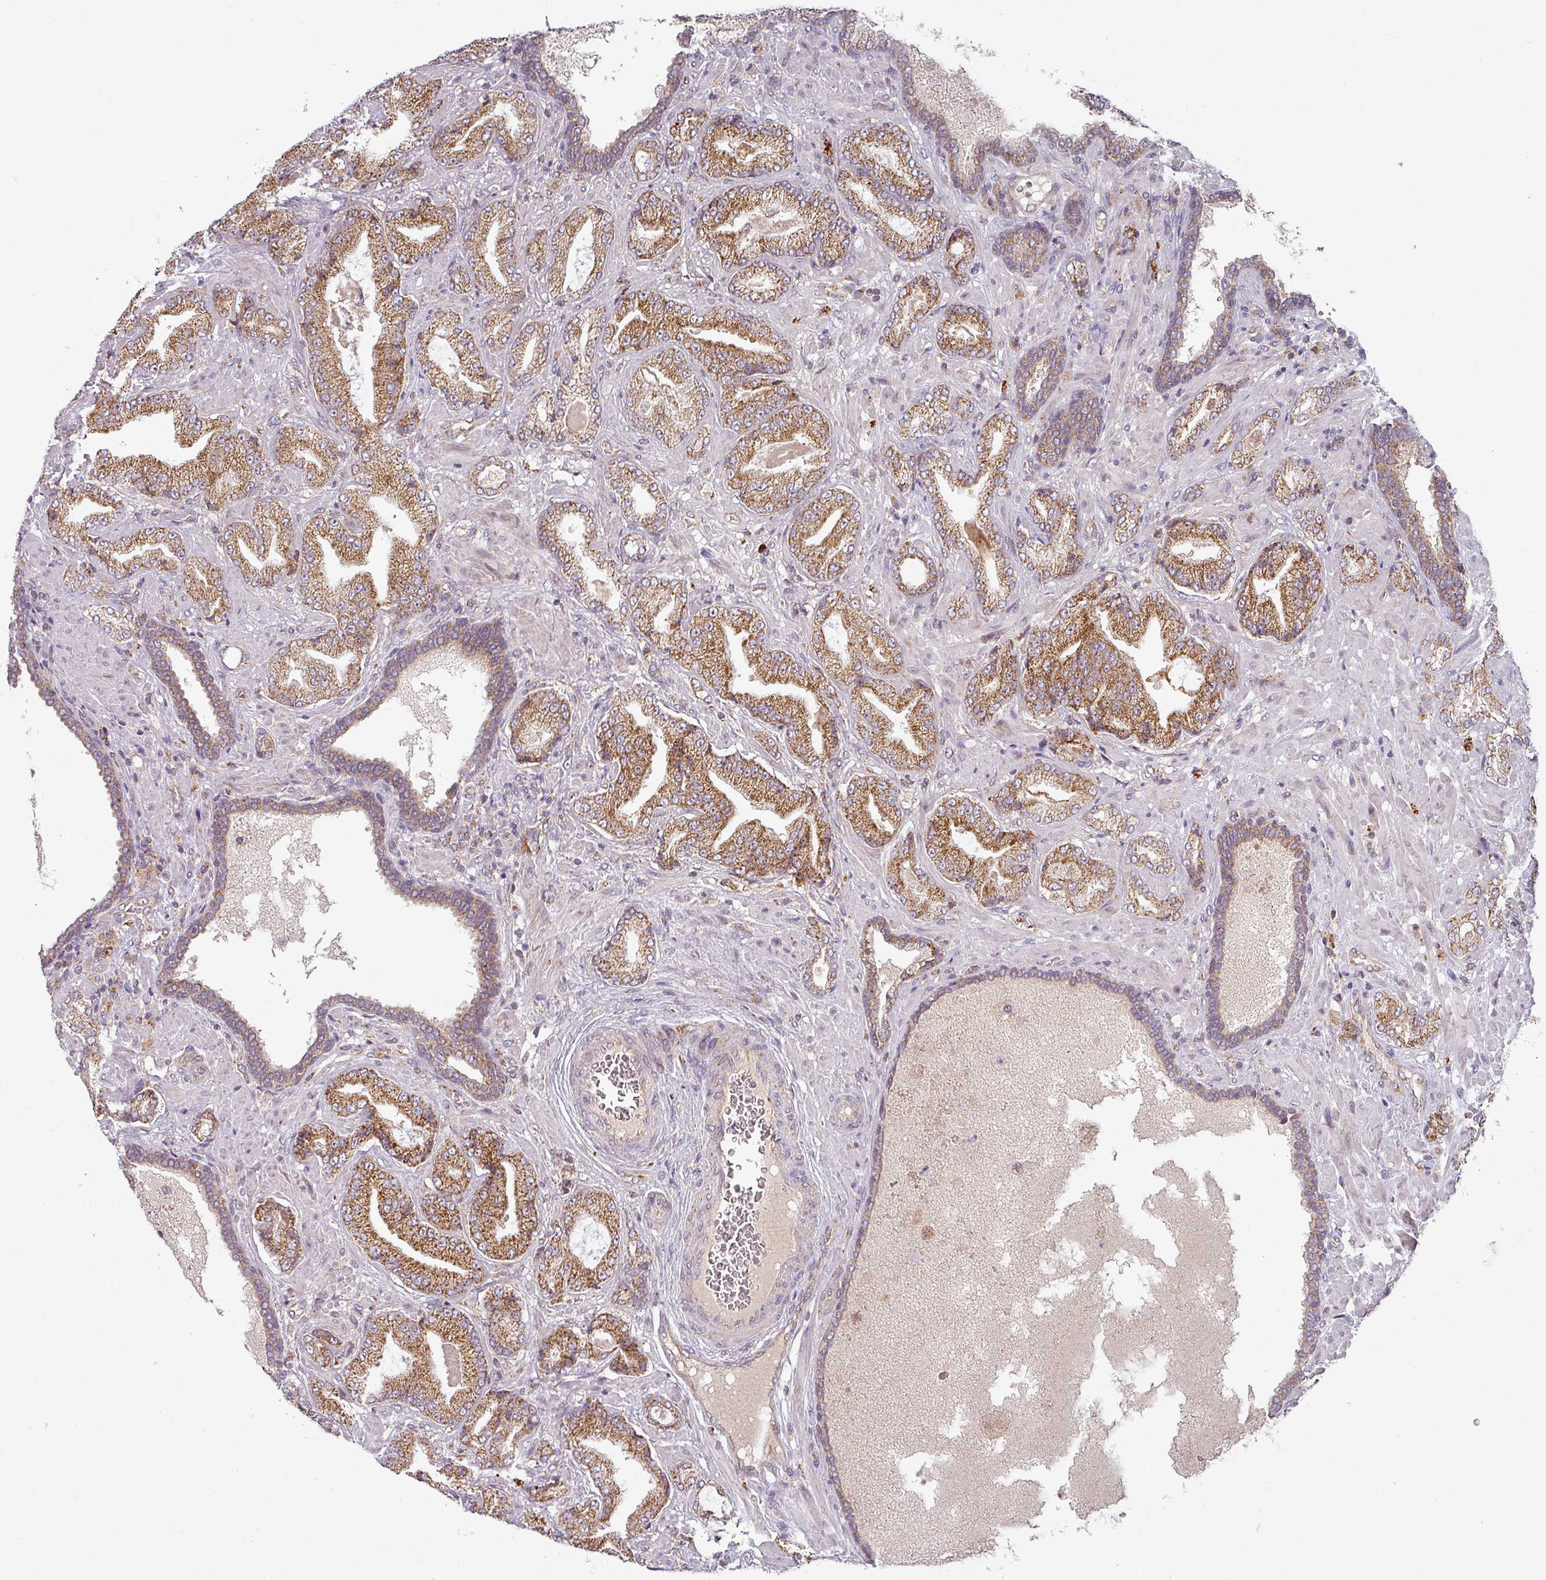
{"staining": {"intensity": "moderate", "quantity": ">75%", "location": "cytoplasmic/membranous"}, "tissue": "prostate cancer", "cell_type": "Tumor cells", "image_type": "cancer", "snomed": [{"axis": "morphology", "description": "Adenocarcinoma, High grade"}, {"axis": "topography", "description": "Prostate"}], "caption": "Protein expression analysis of prostate adenocarcinoma (high-grade) displays moderate cytoplasmic/membranous expression in about >75% of tumor cells.", "gene": "MRPS16", "patient": {"sex": "male", "age": 68}}